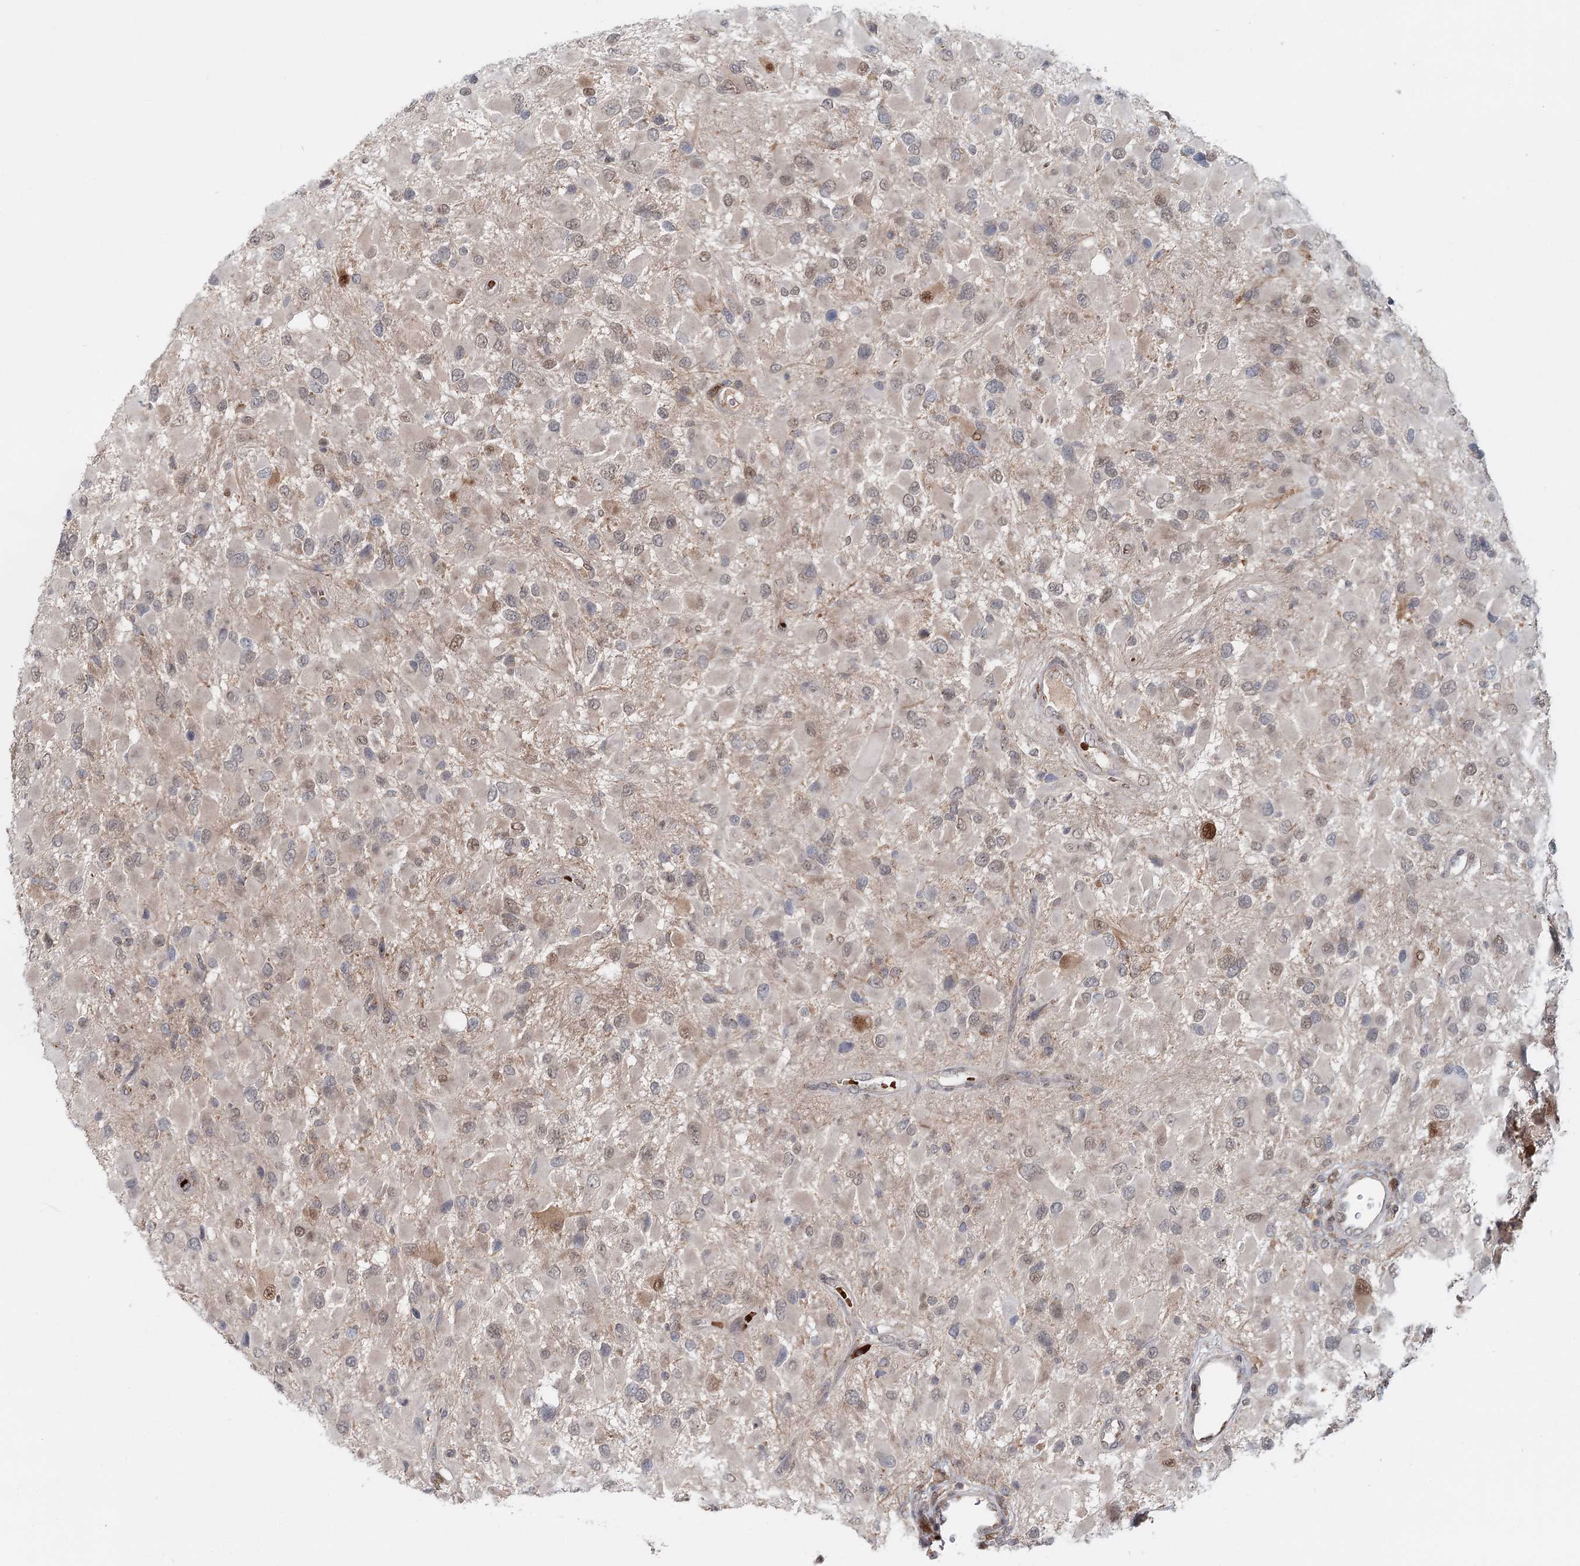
{"staining": {"intensity": "moderate", "quantity": "<25%", "location": "nuclear"}, "tissue": "glioma", "cell_type": "Tumor cells", "image_type": "cancer", "snomed": [{"axis": "morphology", "description": "Glioma, malignant, High grade"}, {"axis": "topography", "description": "Brain"}], "caption": "Glioma stained for a protein demonstrates moderate nuclear positivity in tumor cells.", "gene": "ADK", "patient": {"sex": "male", "age": 53}}